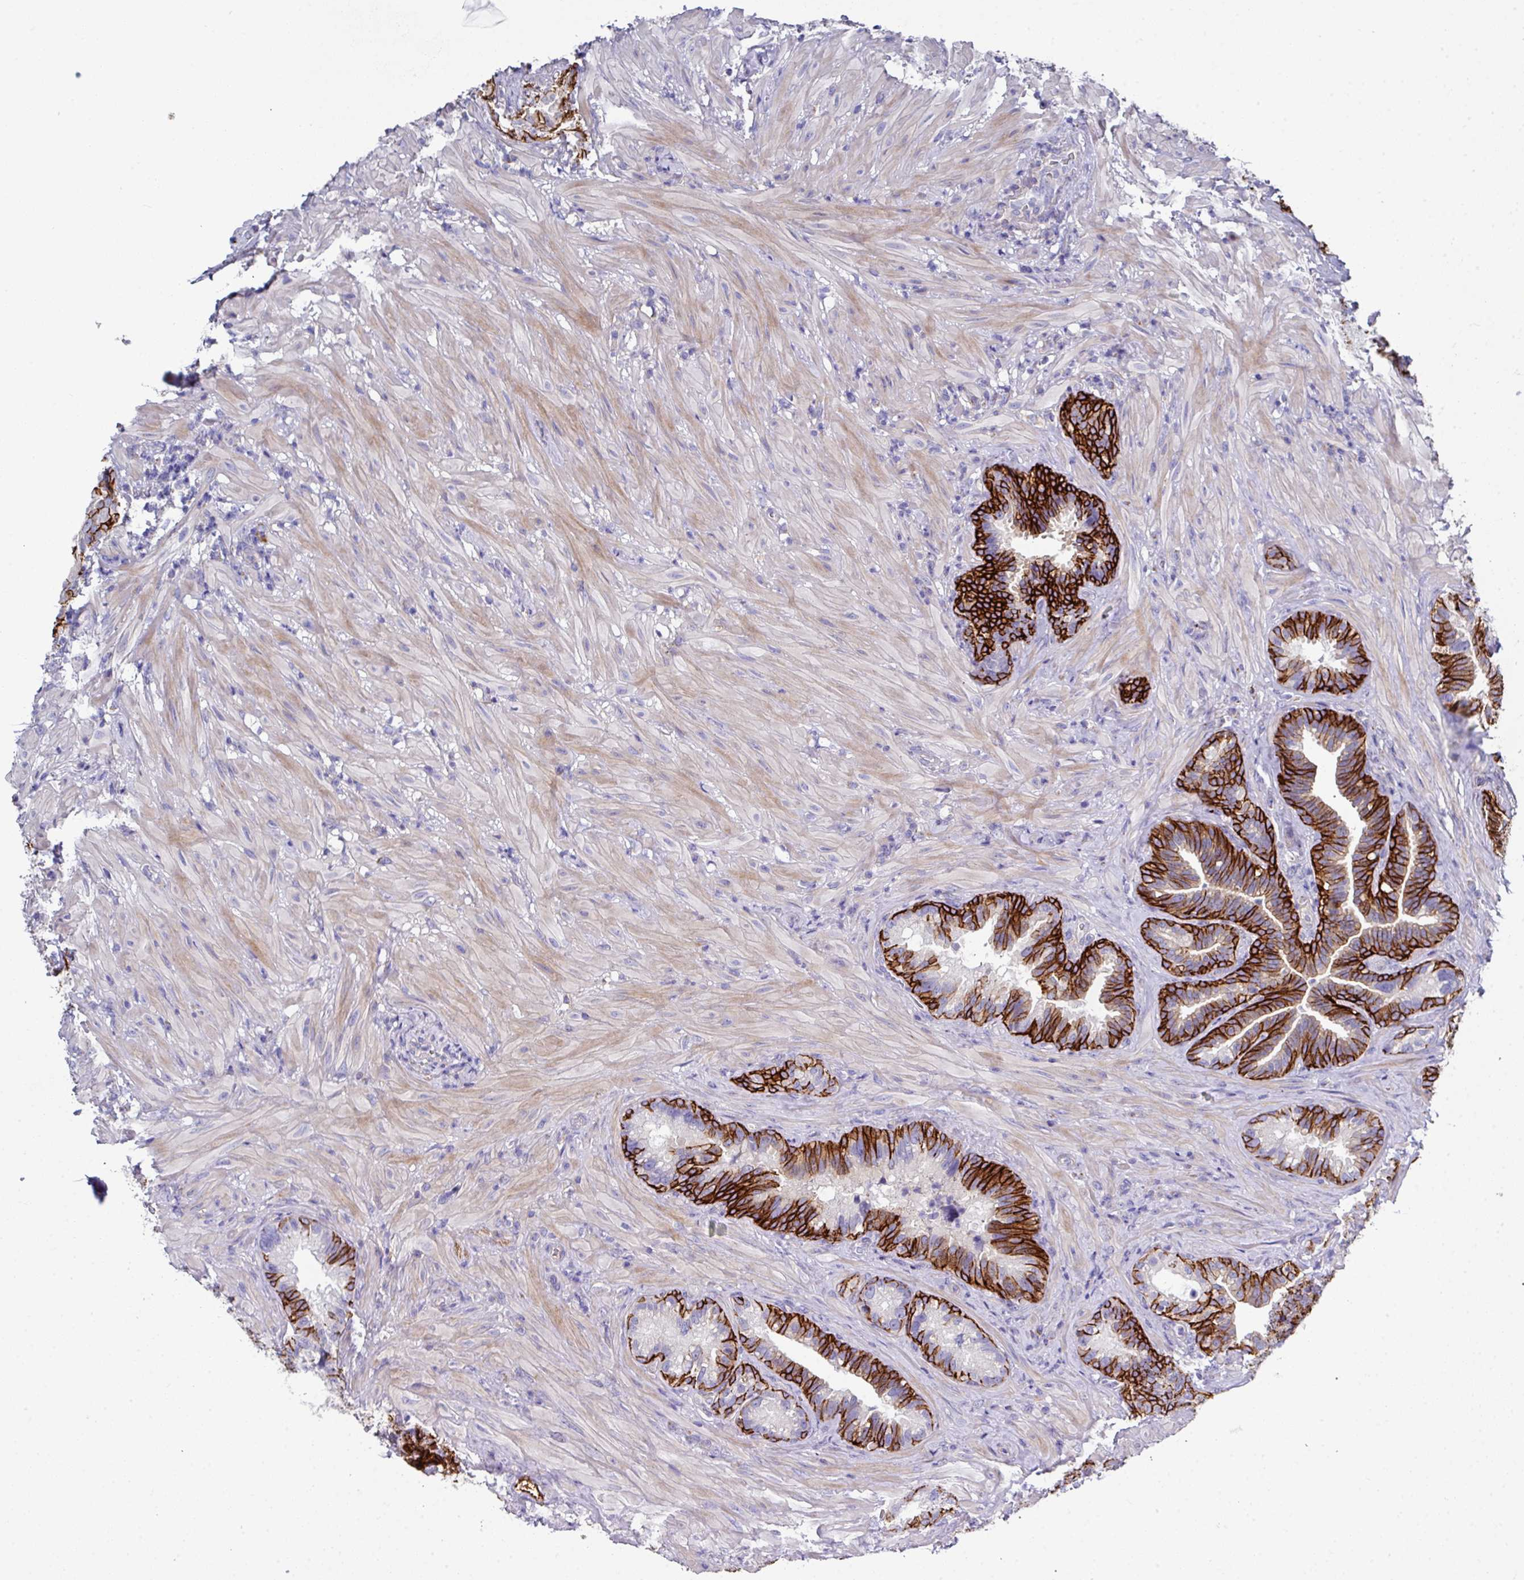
{"staining": {"intensity": "strong", "quantity": "25%-75%", "location": "cytoplasmic/membranous"}, "tissue": "seminal vesicle", "cell_type": "Glandular cells", "image_type": "normal", "snomed": [{"axis": "morphology", "description": "Normal tissue, NOS"}, {"axis": "topography", "description": "Seminal veicle"}], "caption": "This photomicrograph displays IHC staining of normal human seminal vesicle, with high strong cytoplasmic/membranous expression in about 25%-75% of glandular cells.", "gene": "CLDN1", "patient": {"sex": "male", "age": 68}}